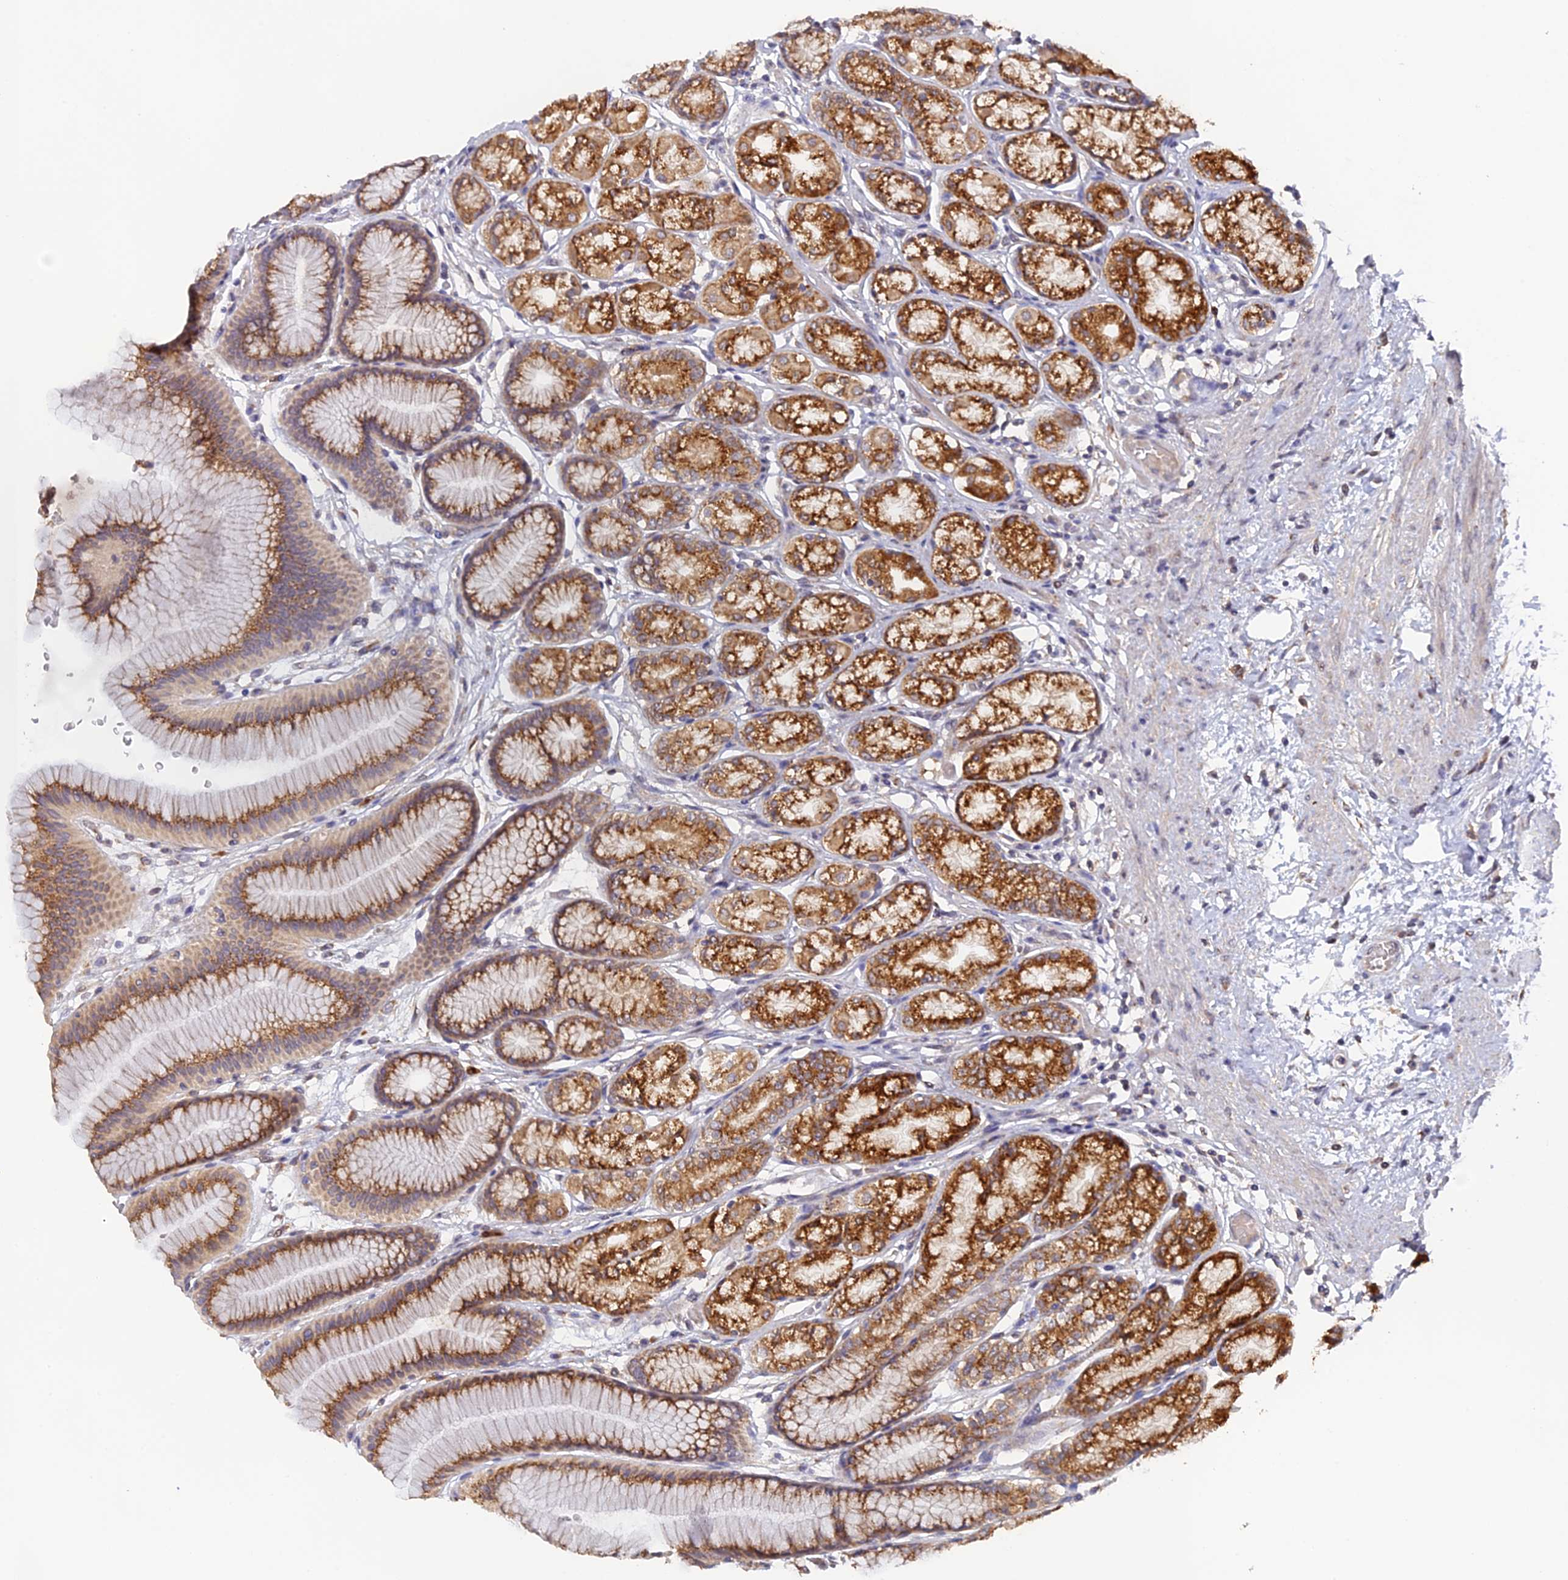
{"staining": {"intensity": "strong", "quantity": ">75%", "location": "cytoplasmic/membranous"}, "tissue": "stomach", "cell_type": "Glandular cells", "image_type": "normal", "snomed": [{"axis": "morphology", "description": "Normal tissue, NOS"}, {"axis": "morphology", "description": "Adenocarcinoma, NOS"}, {"axis": "morphology", "description": "Adenocarcinoma, High grade"}, {"axis": "topography", "description": "Stomach, upper"}, {"axis": "topography", "description": "Stomach"}], "caption": "Strong cytoplasmic/membranous expression is present in approximately >75% of glandular cells in unremarkable stomach. (brown staining indicates protein expression, while blue staining denotes nuclei).", "gene": "SNX17", "patient": {"sex": "female", "age": 65}}